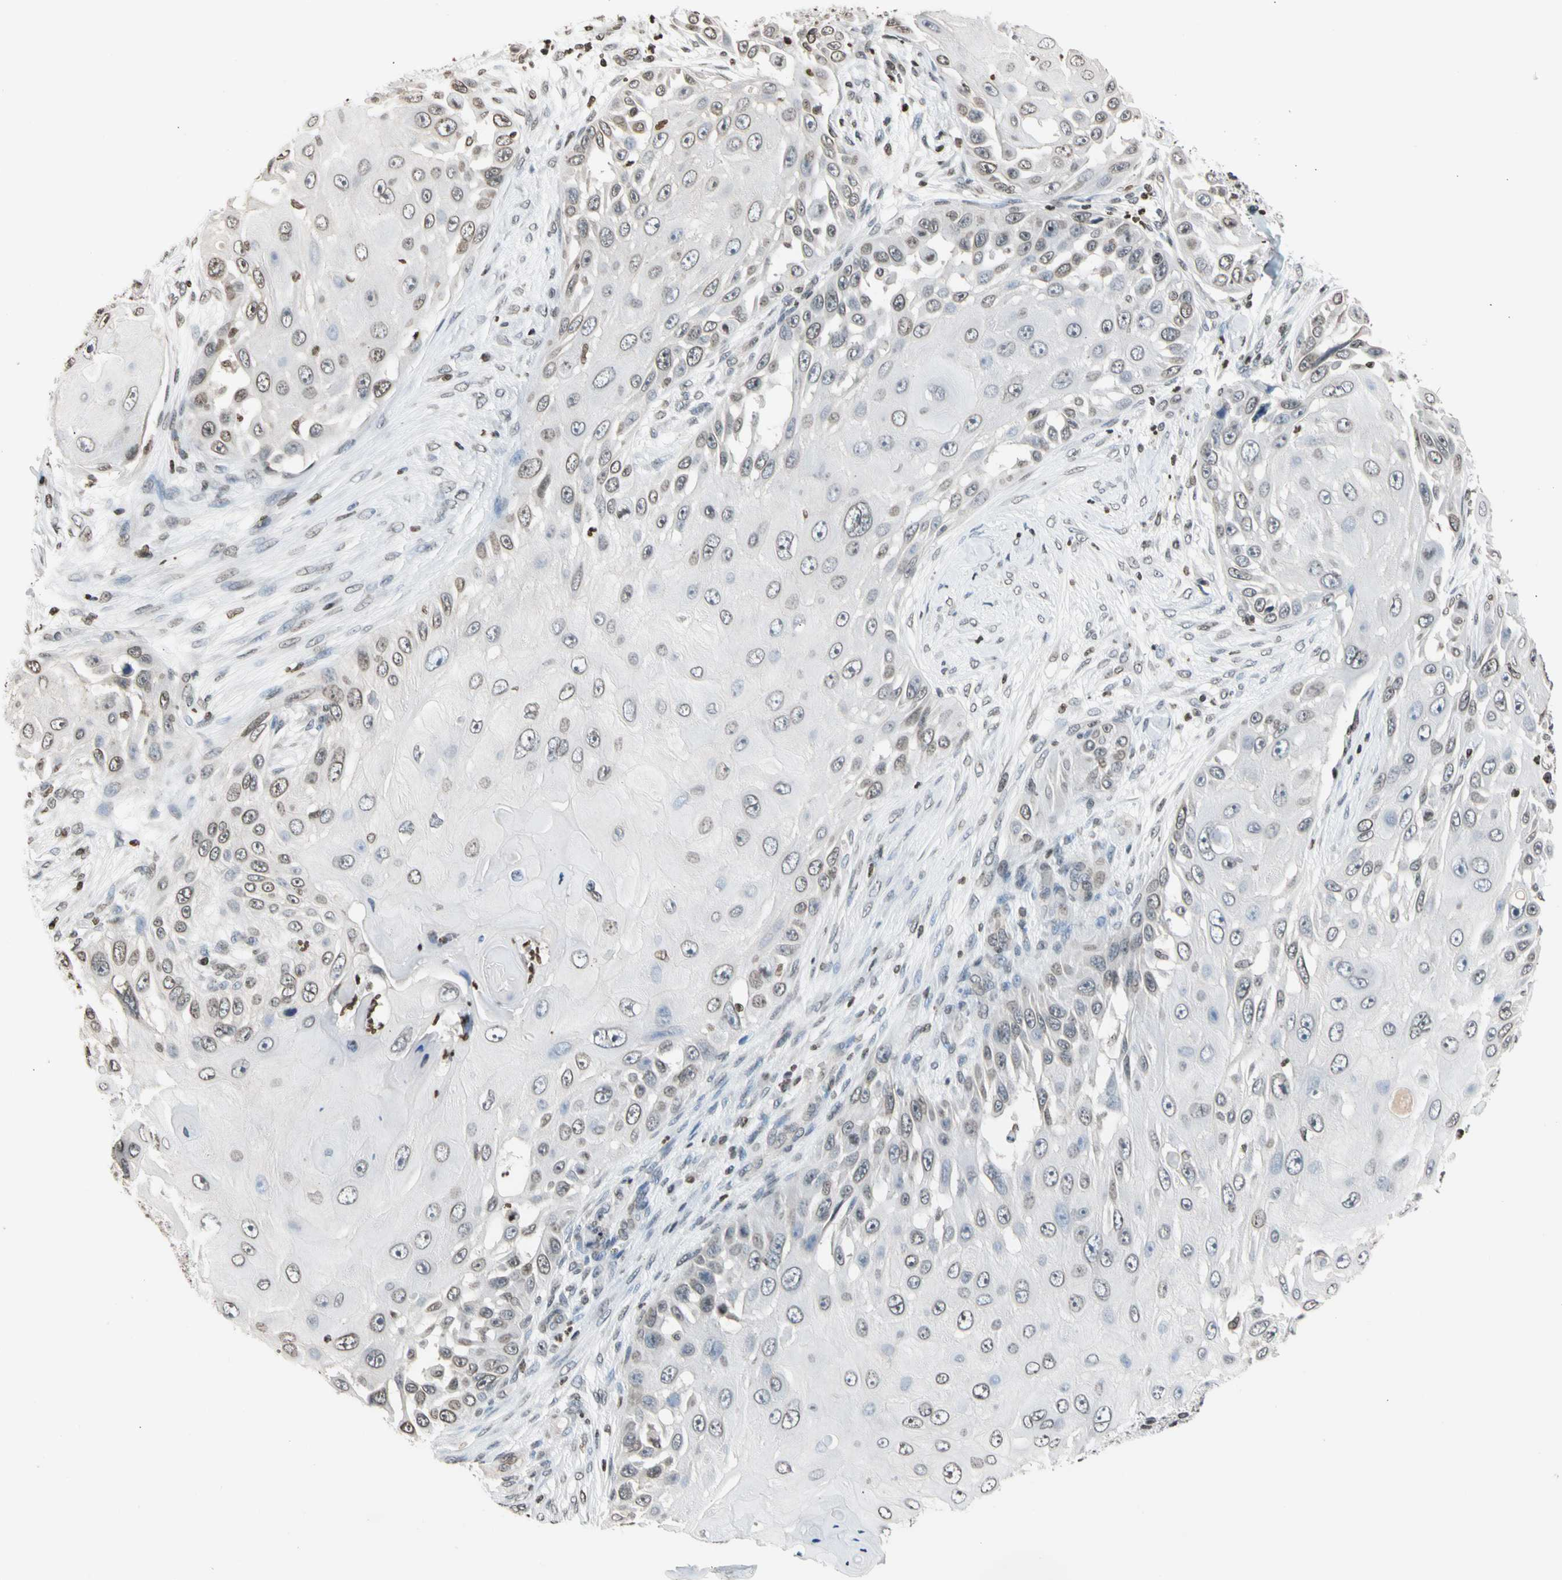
{"staining": {"intensity": "negative", "quantity": "none", "location": "none"}, "tissue": "skin cancer", "cell_type": "Tumor cells", "image_type": "cancer", "snomed": [{"axis": "morphology", "description": "Squamous cell carcinoma, NOS"}, {"axis": "topography", "description": "Skin"}], "caption": "Tumor cells are negative for protein expression in human skin squamous cell carcinoma.", "gene": "GPX4", "patient": {"sex": "female", "age": 44}}